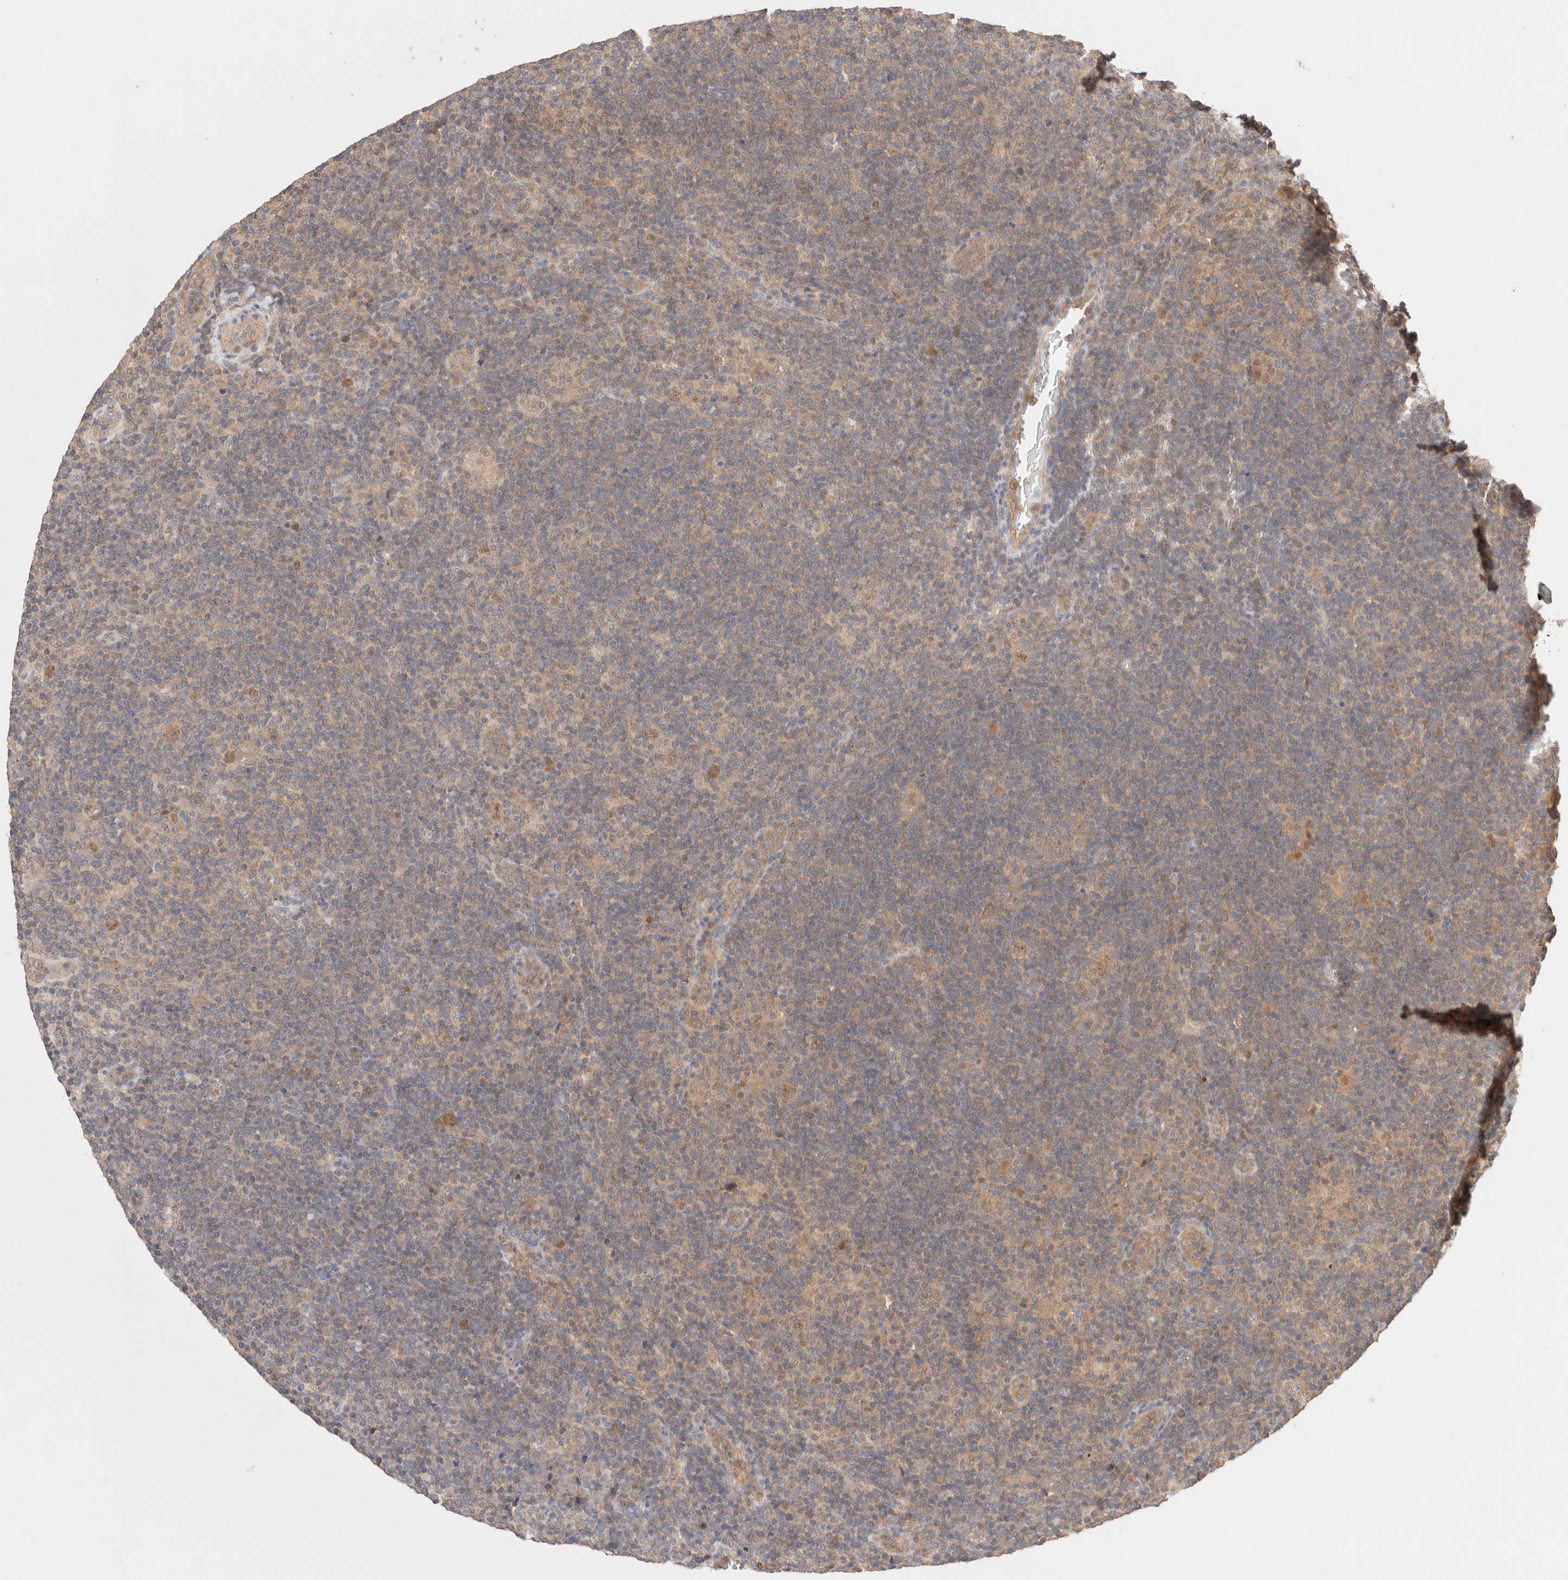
{"staining": {"intensity": "weak", "quantity": ">75%", "location": "cytoplasmic/membranous,nuclear"}, "tissue": "lymphoma", "cell_type": "Tumor cells", "image_type": "cancer", "snomed": [{"axis": "morphology", "description": "Hodgkin's disease, NOS"}, {"axis": "topography", "description": "Lymph node"}], "caption": "IHC of human Hodgkin's disease demonstrates low levels of weak cytoplasmic/membranous and nuclear expression in approximately >75% of tumor cells.", "gene": "CARNMT1", "patient": {"sex": "female", "age": 57}}